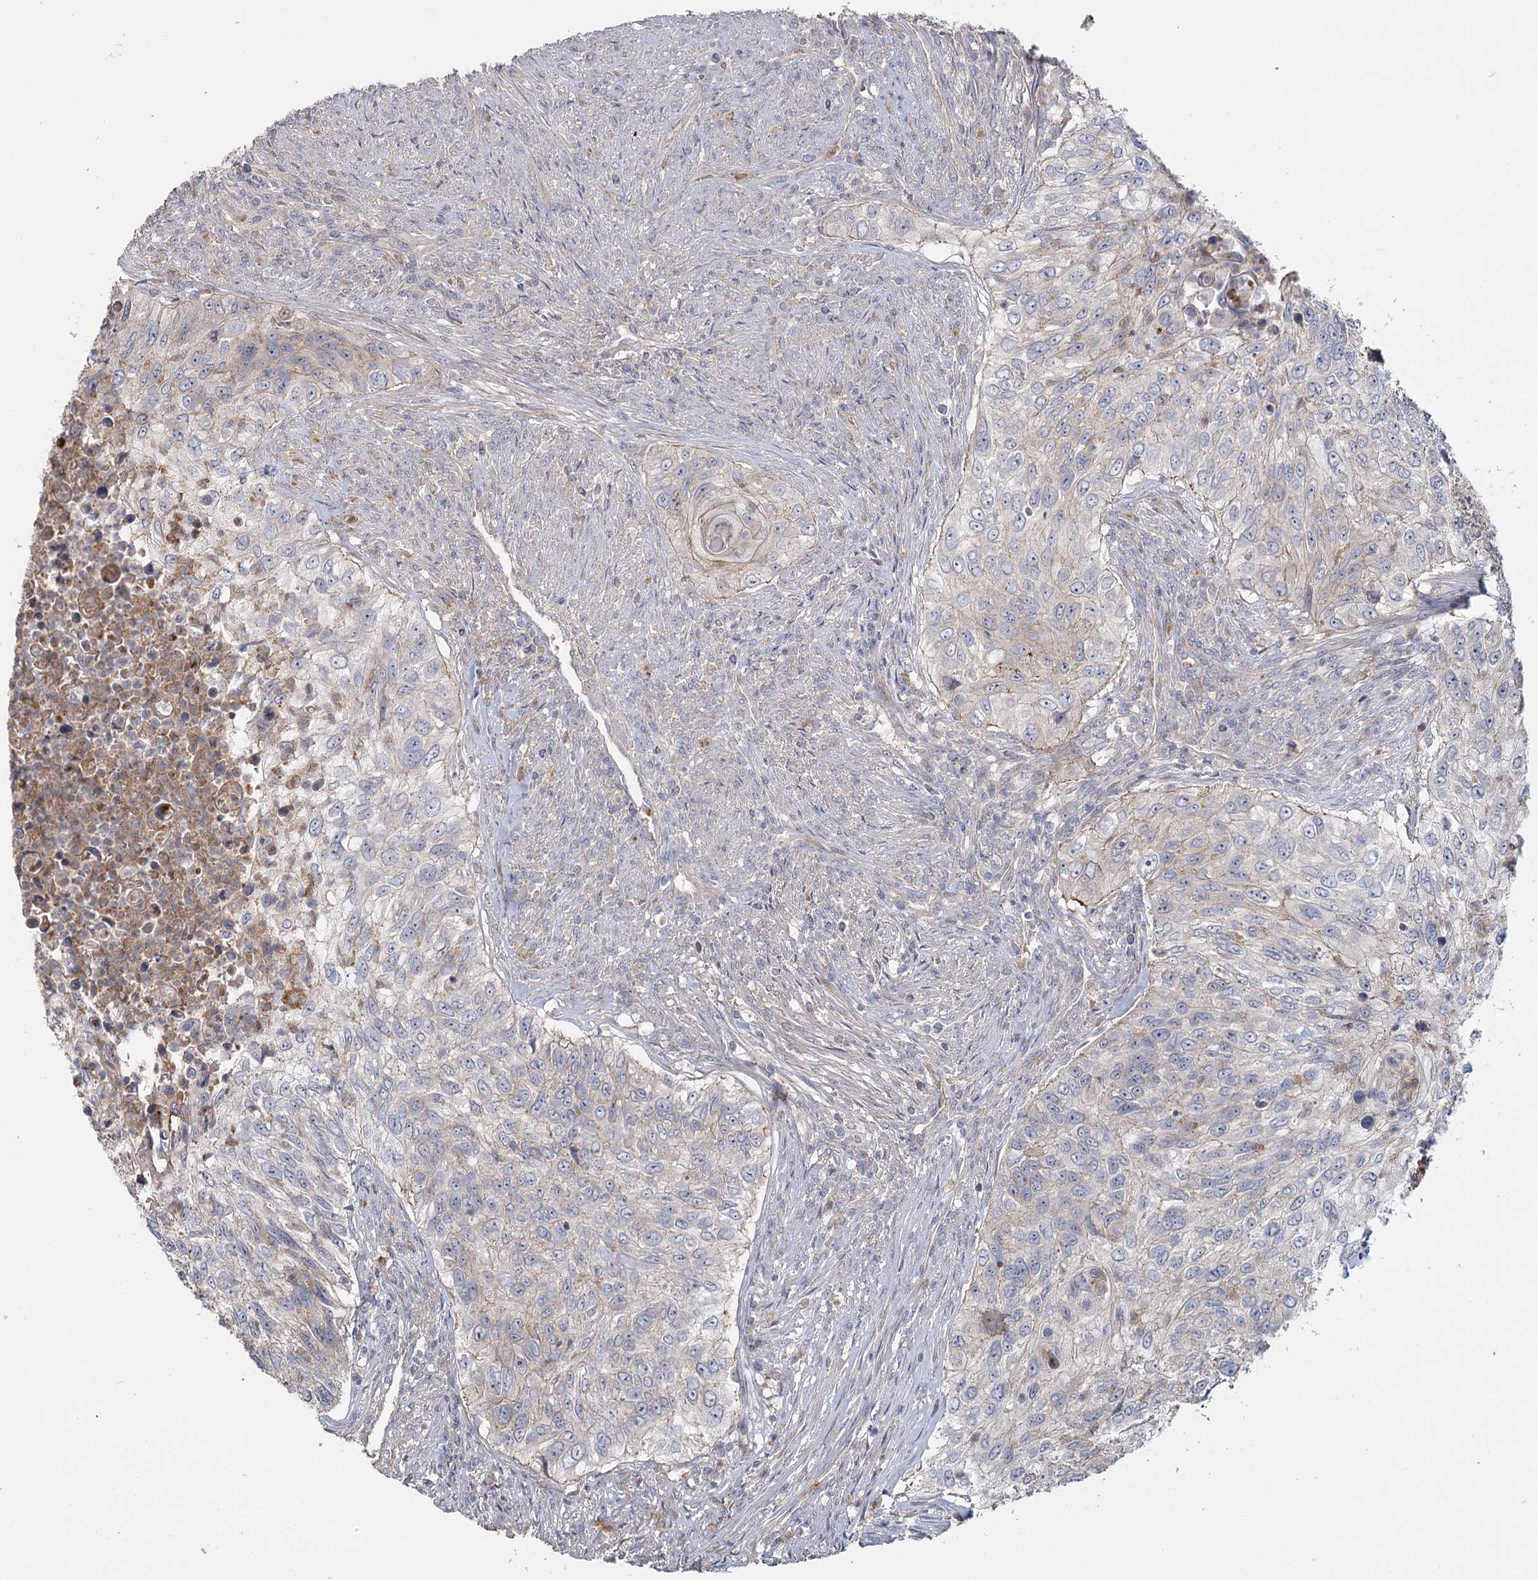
{"staining": {"intensity": "negative", "quantity": "none", "location": "none"}, "tissue": "urothelial cancer", "cell_type": "Tumor cells", "image_type": "cancer", "snomed": [{"axis": "morphology", "description": "Urothelial carcinoma, High grade"}, {"axis": "topography", "description": "Urinary bladder"}], "caption": "DAB (3,3'-diaminobenzidine) immunohistochemical staining of human high-grade urothelial carcinoma demonstrates no significant positivity in tumor cells.", "gene": "ANGPTL5", "patient": {"sex": "female", "age": 60}}